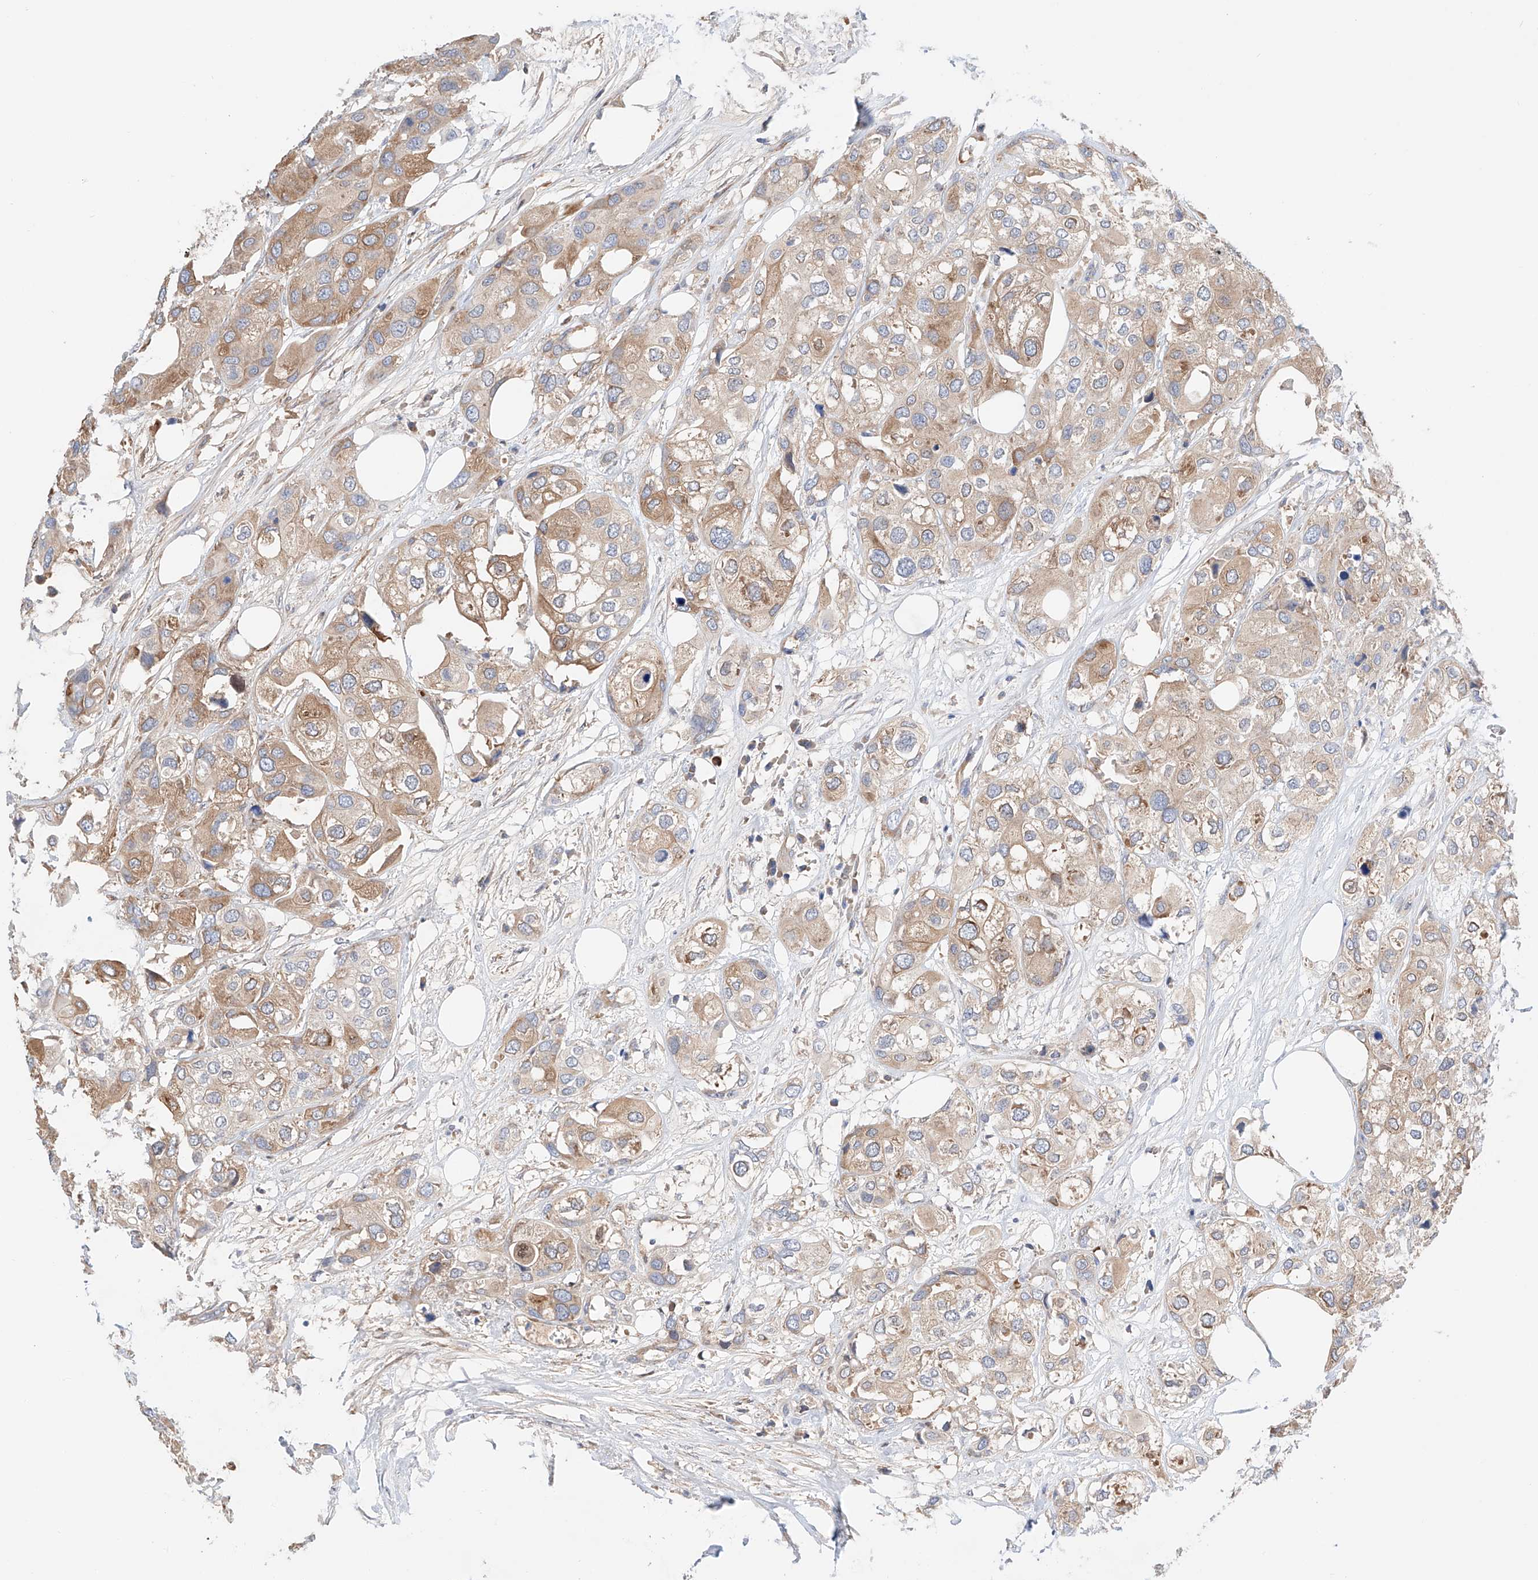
{"staining": {"intensity": "weak", "quantity": "25%-75%", "location": "cytoplasmic/membranous"}, "tissue": "urothelial cancer", "cell_type": "Tumor cells", "image_type": "cancer", "snomed": [{"axis": "morphology", "description": "Urothelial carcinoma, High grade"}, {"axis": "topography", "description": "Urinary bladder"}], "caption": "Urothelial cancer stained with IHC displays weak cytoplasmic/membranous expression in about 25%-75% of tumor cells.", "gene": "PGGT1B", "patient": {"sex": "male", "age": 64}}